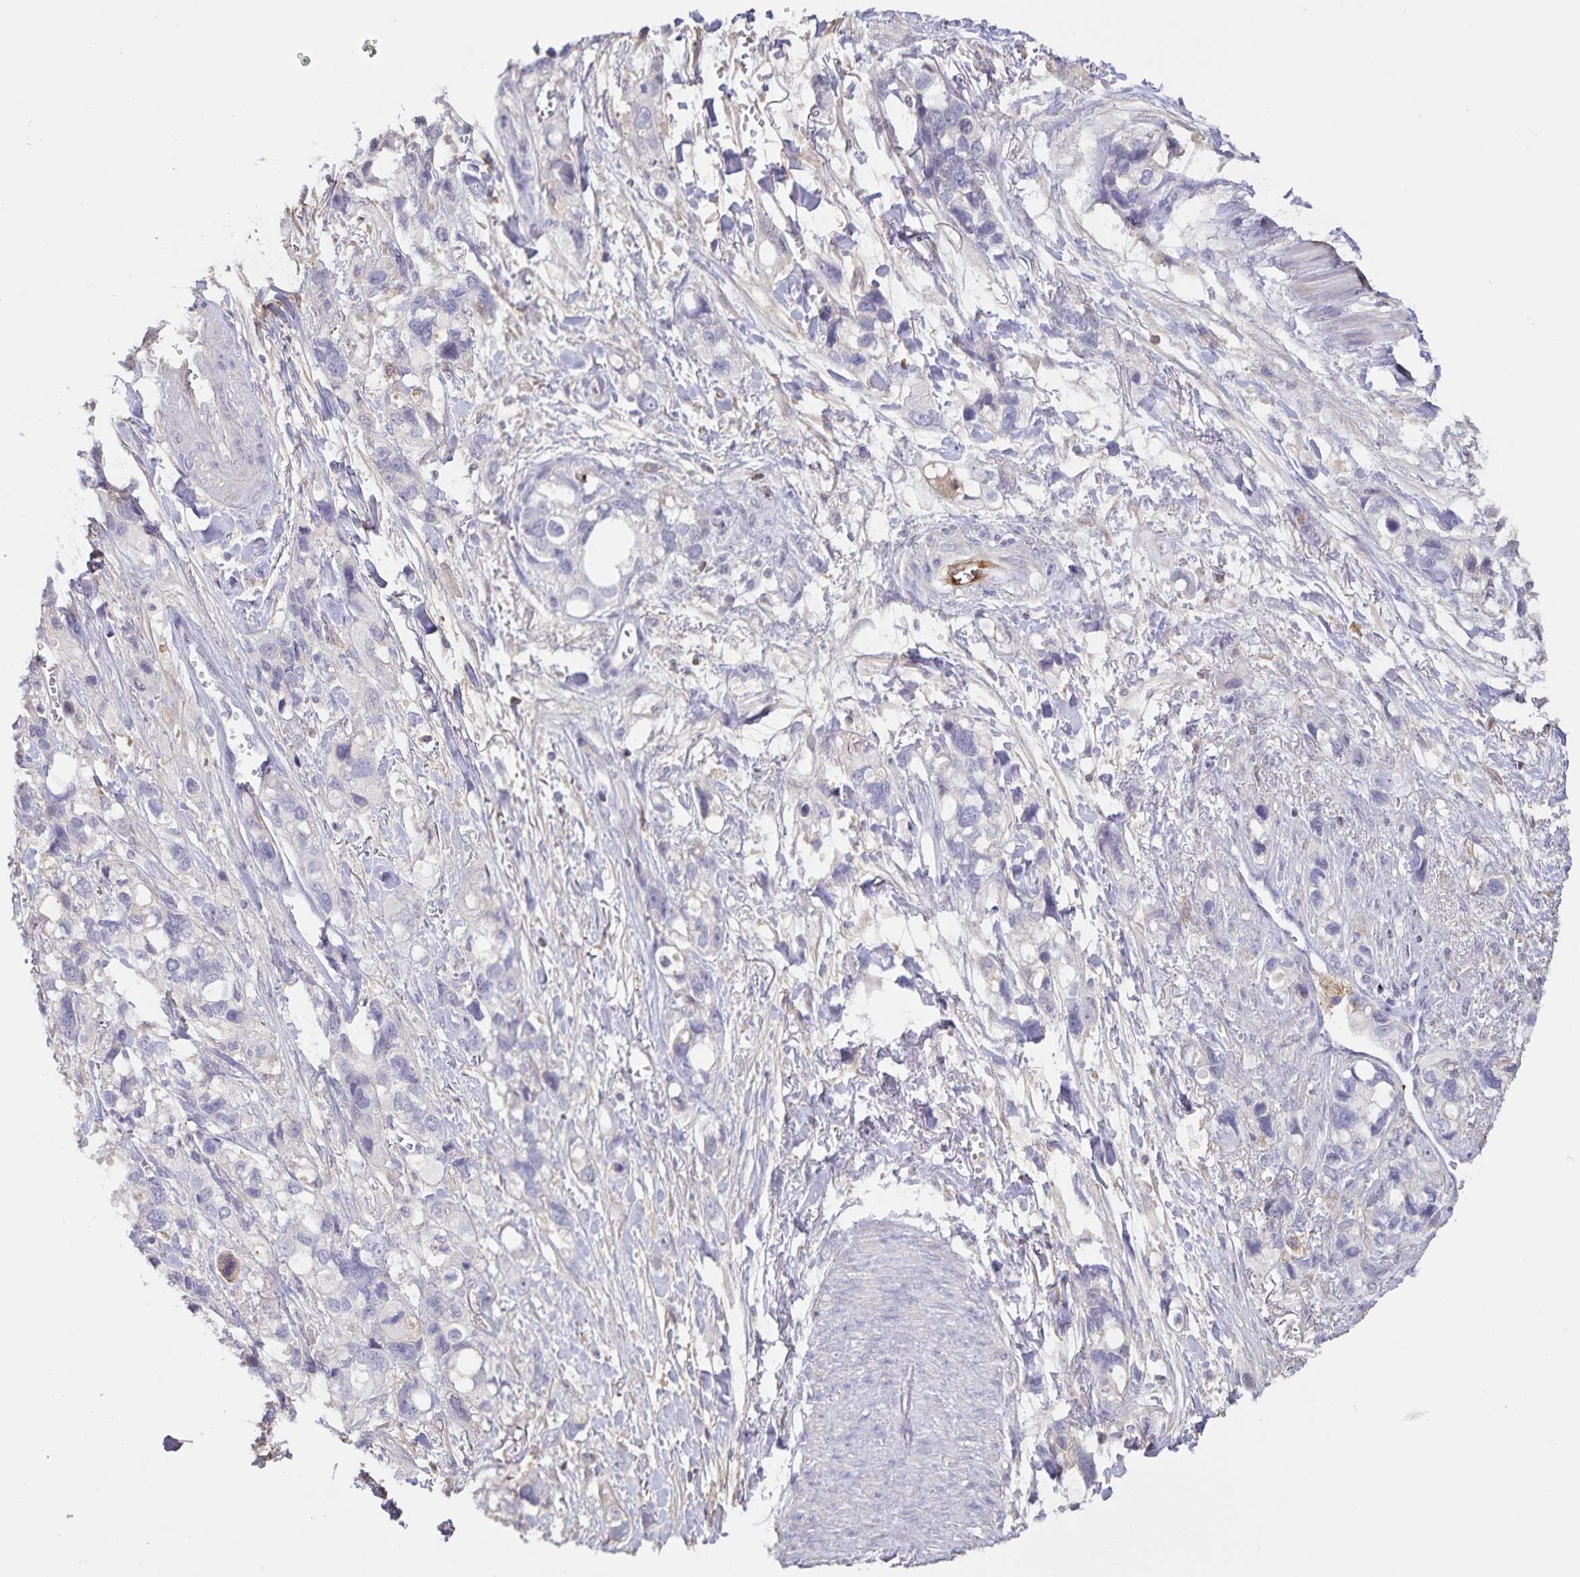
{"staining": {"intensity": "negative", "quantity": "none", "location": "none"}, "tissue": "stomach cancer", "cell_type": "Tumor cells", "image_type": "cancer", "snomed": [{"axis": "morphology", "description": "Adenocarcinoma, NOS"}, {"axis": "topography", "description": "Stomach, upper"}], "caption": "Human stomach cancer stained for a protein using immunohistochemistry (IHC) reveals no expression in tumor cells.", "gene": "FGG", "patient": {"sex": "female", "age": 81}}